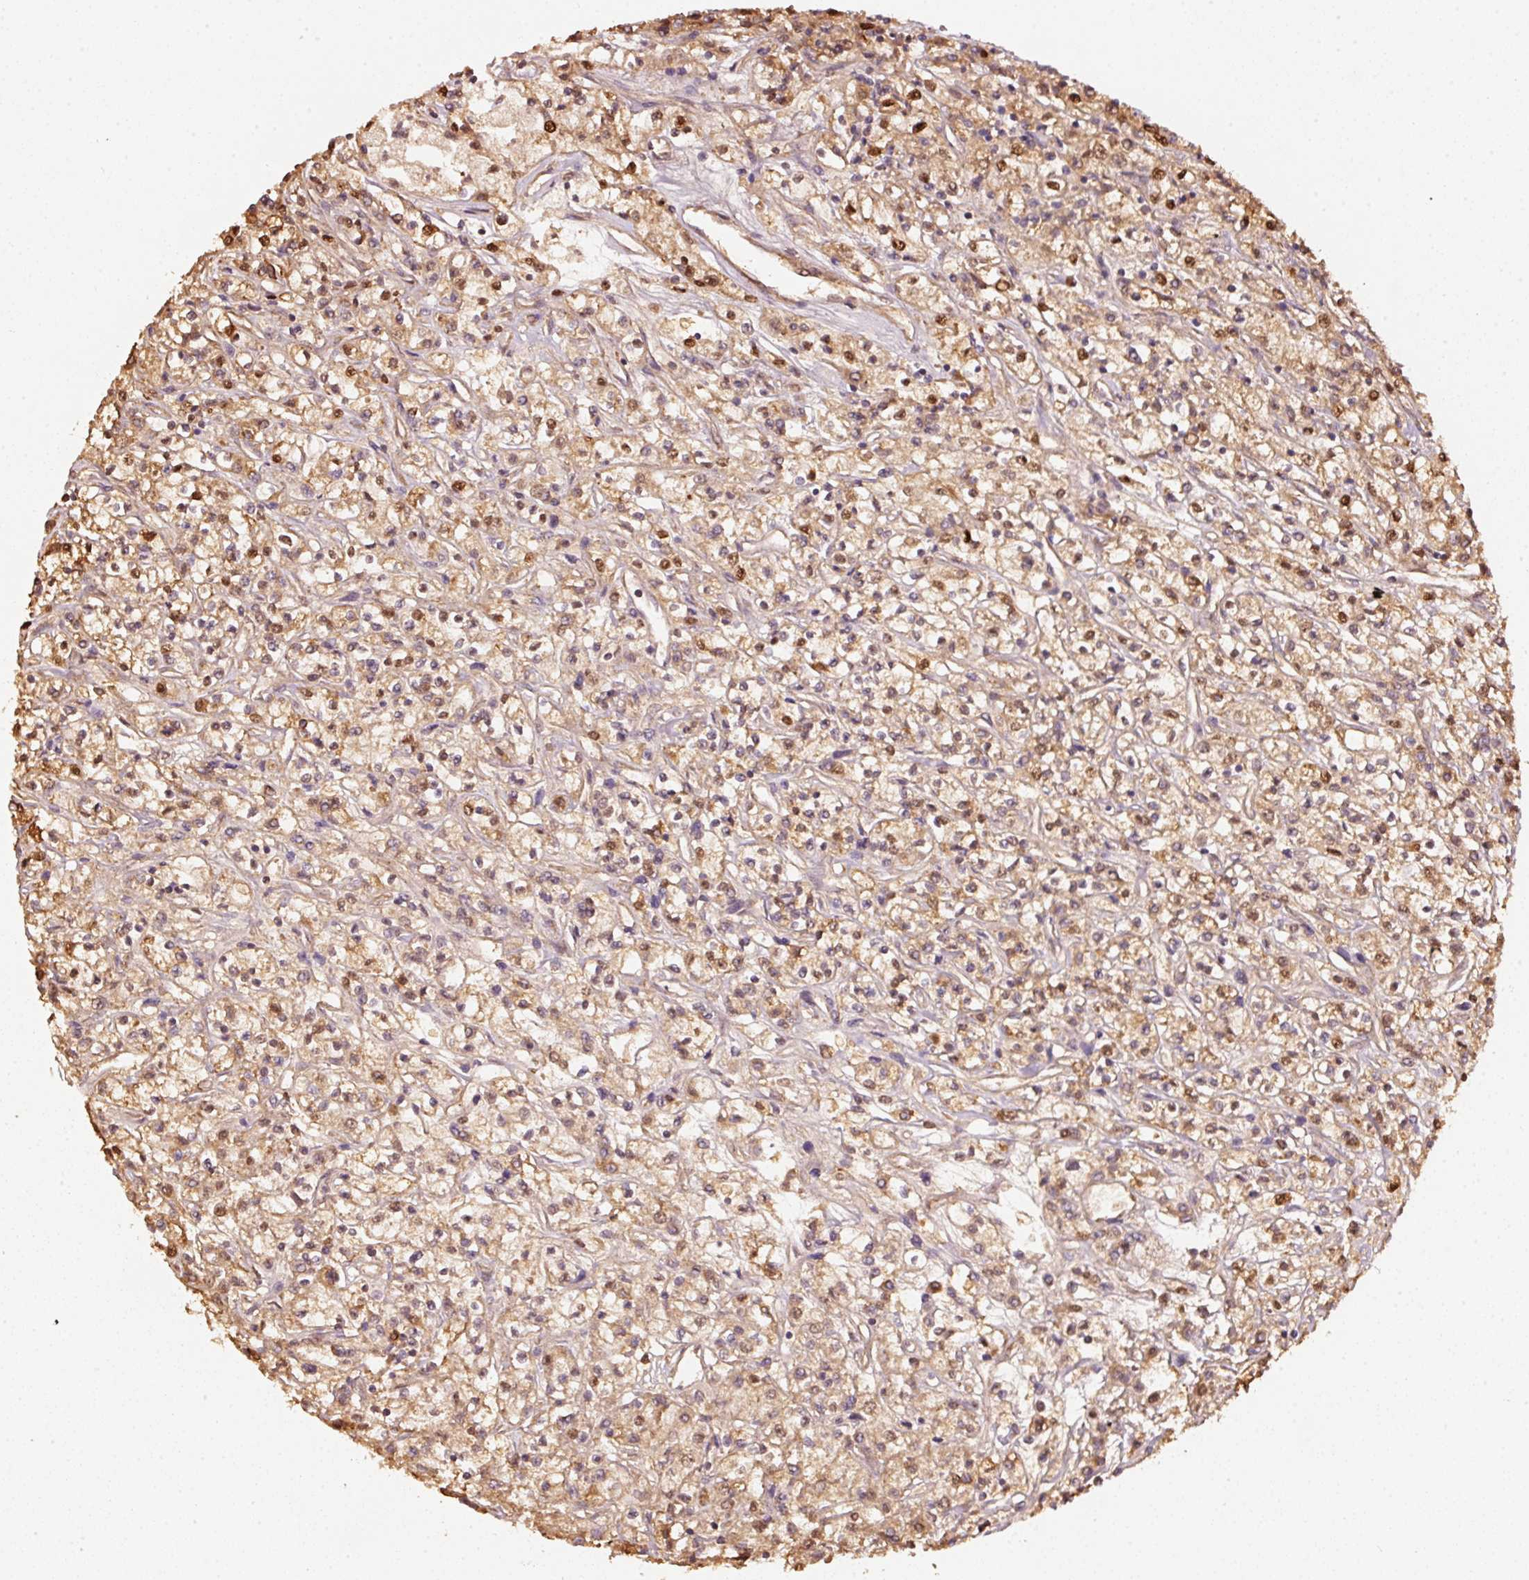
{"staining": {"intensity": "moderate", "quantity": ">75%", "location": "cytoplasmic/membranous"}, "tissue": "renal cancer", "cell_type": "Tumor cells", "image_type": "cancer", "snomed": [{"axis": "morphology", "description": "Adenocarcinoma, NOS"}, {"axis": "topography", "description": "Kidney"}], "caption": "Brown immunohistochemical staining in renal cancer reveals moderate cytoplasmic/membranous staining in about >75% of tumor cells.", "gene": "STAU1", "patient": {"sex": "female", "age": 59}}